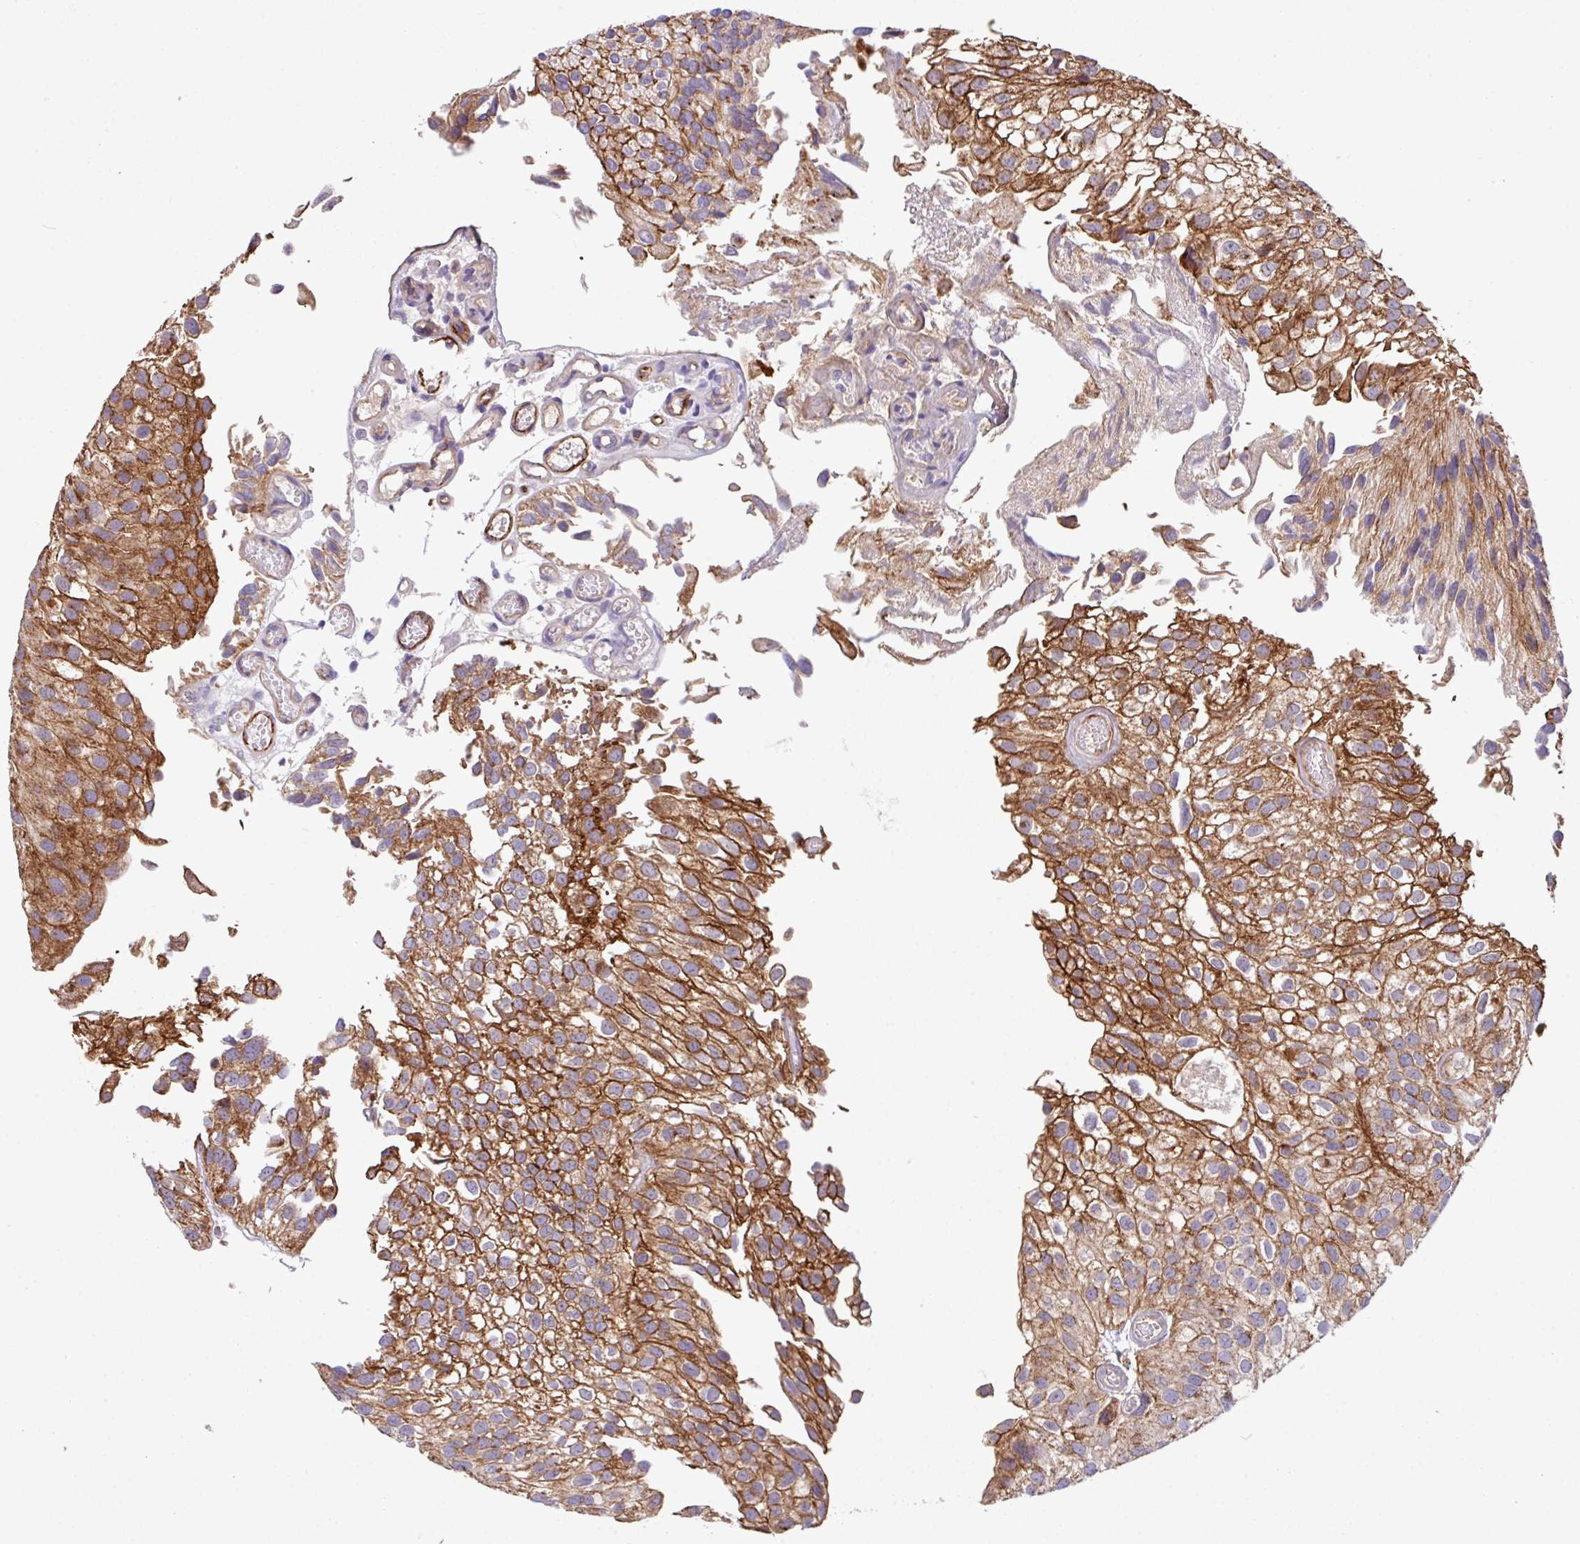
{"staining": {"intensity": "strong", "quantity": ">75%", "location": "cytoplasmic/membranous"}, "tissue": "urothelial cancer", "cell_type": "Tumor cells", "image_type": "cancer", "snomed": [{"axis": "morphology", "description": "Urothelial carcinoma, NOS"}, {"axis": "topography", "description": "Urinary bladder"}], "caption": "Urothelial cancer stained with IHC demonstrates strong cytoplasmic/membranous staining in about >75% of tumor cells. (IHC, brightfield microscopy, high magnification).", "gene": "LRRC53", "patient": {"sex": "male", "age": 87}}